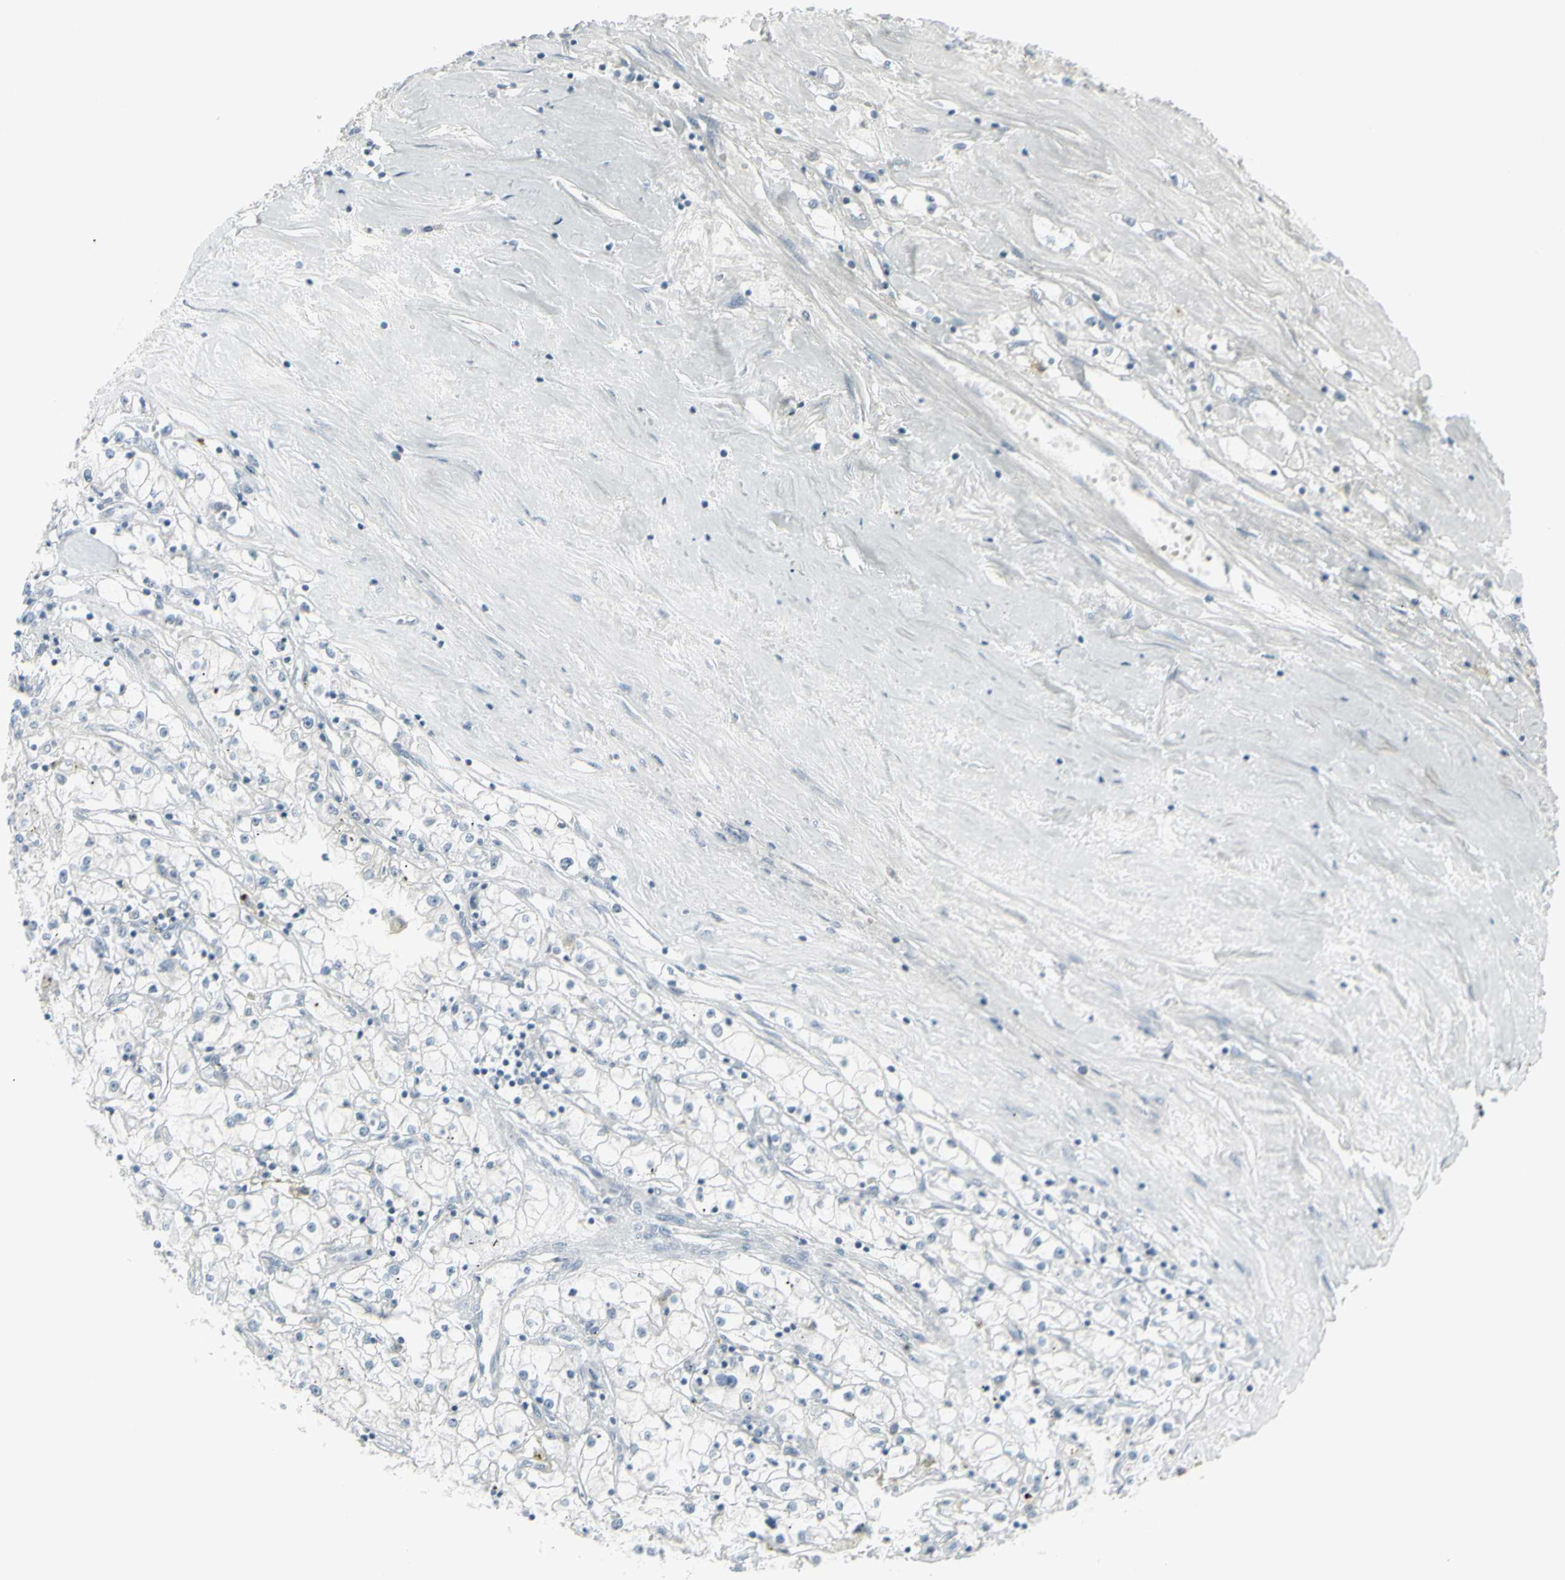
{"staining": {"intensity": "negative", "quantity": "none", "location": "none"}, "tissue": "renal cancer", "cell_type": "Tumor cells", "image_type": "cancer", "snomed": [{"axis": "morphology", "description": "Adenocarcinoma, NOS"}, {"axis": "topography", "description": "Kidney"}], "caption": "The immunohistochemistry histopathology image has no significant staining in tumor cells of renal cancer tissue.", "gene": "RAB3A", "patient": {"sex": "male", "age": 56}}